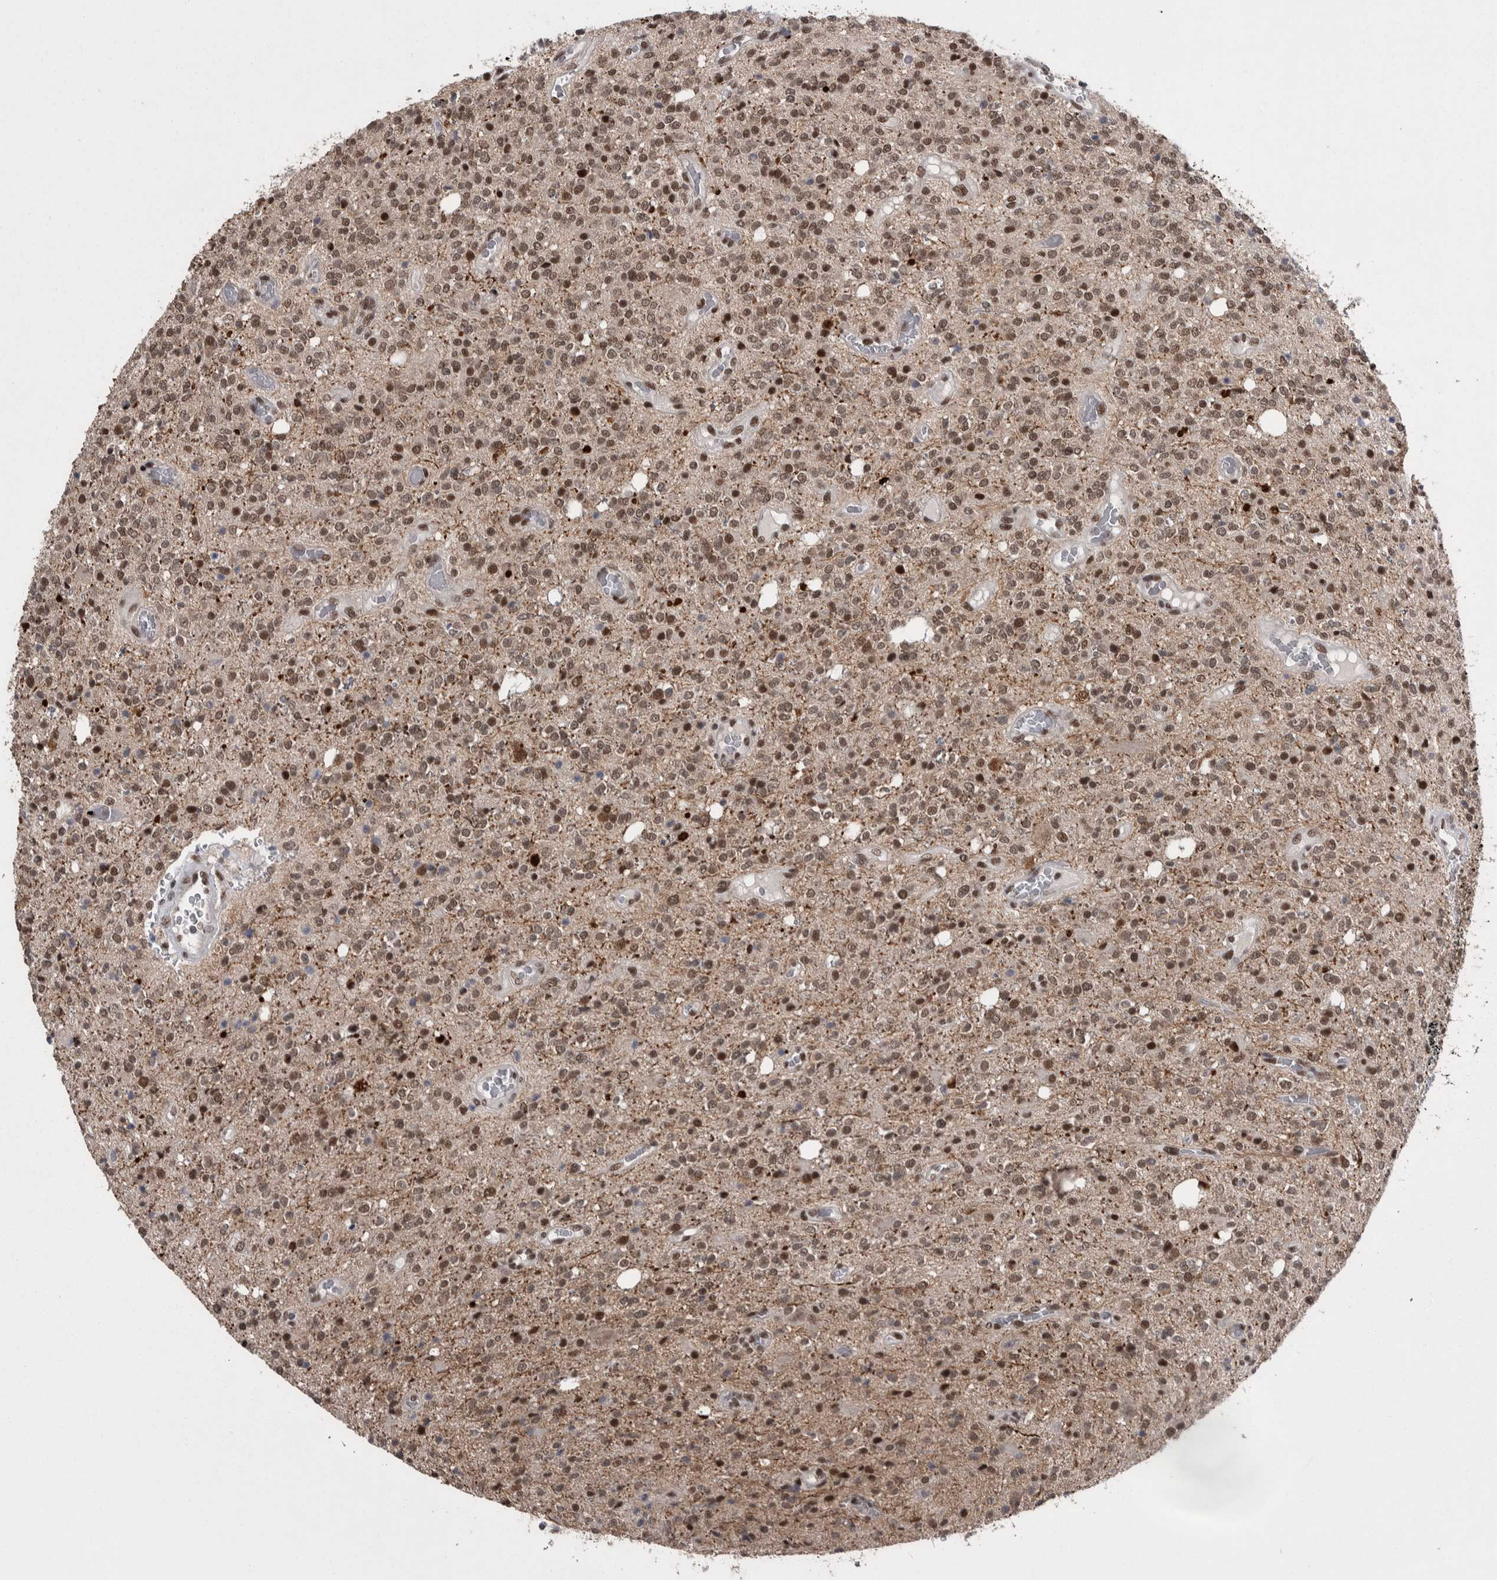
{"staining": {"intensity": "moderate", "quantity": ">75%", "location": "nuclear"}, "tissue": "glioma", "cell_type": "Tumor cells", "image_type": "cancer", "snomed": [{"axis": "morphology", "description": "Glioma, malignant, High grade"}, {"axis": "topography", "description": "Brain"}], "caption": "There is medium levels of moderate nuclear staining in tumor cells of glioma, as demonstrated by immunohistochemical staining (brown color).", "gene": "DMTF1", "patient": {"sex": "male", "age": 34}}